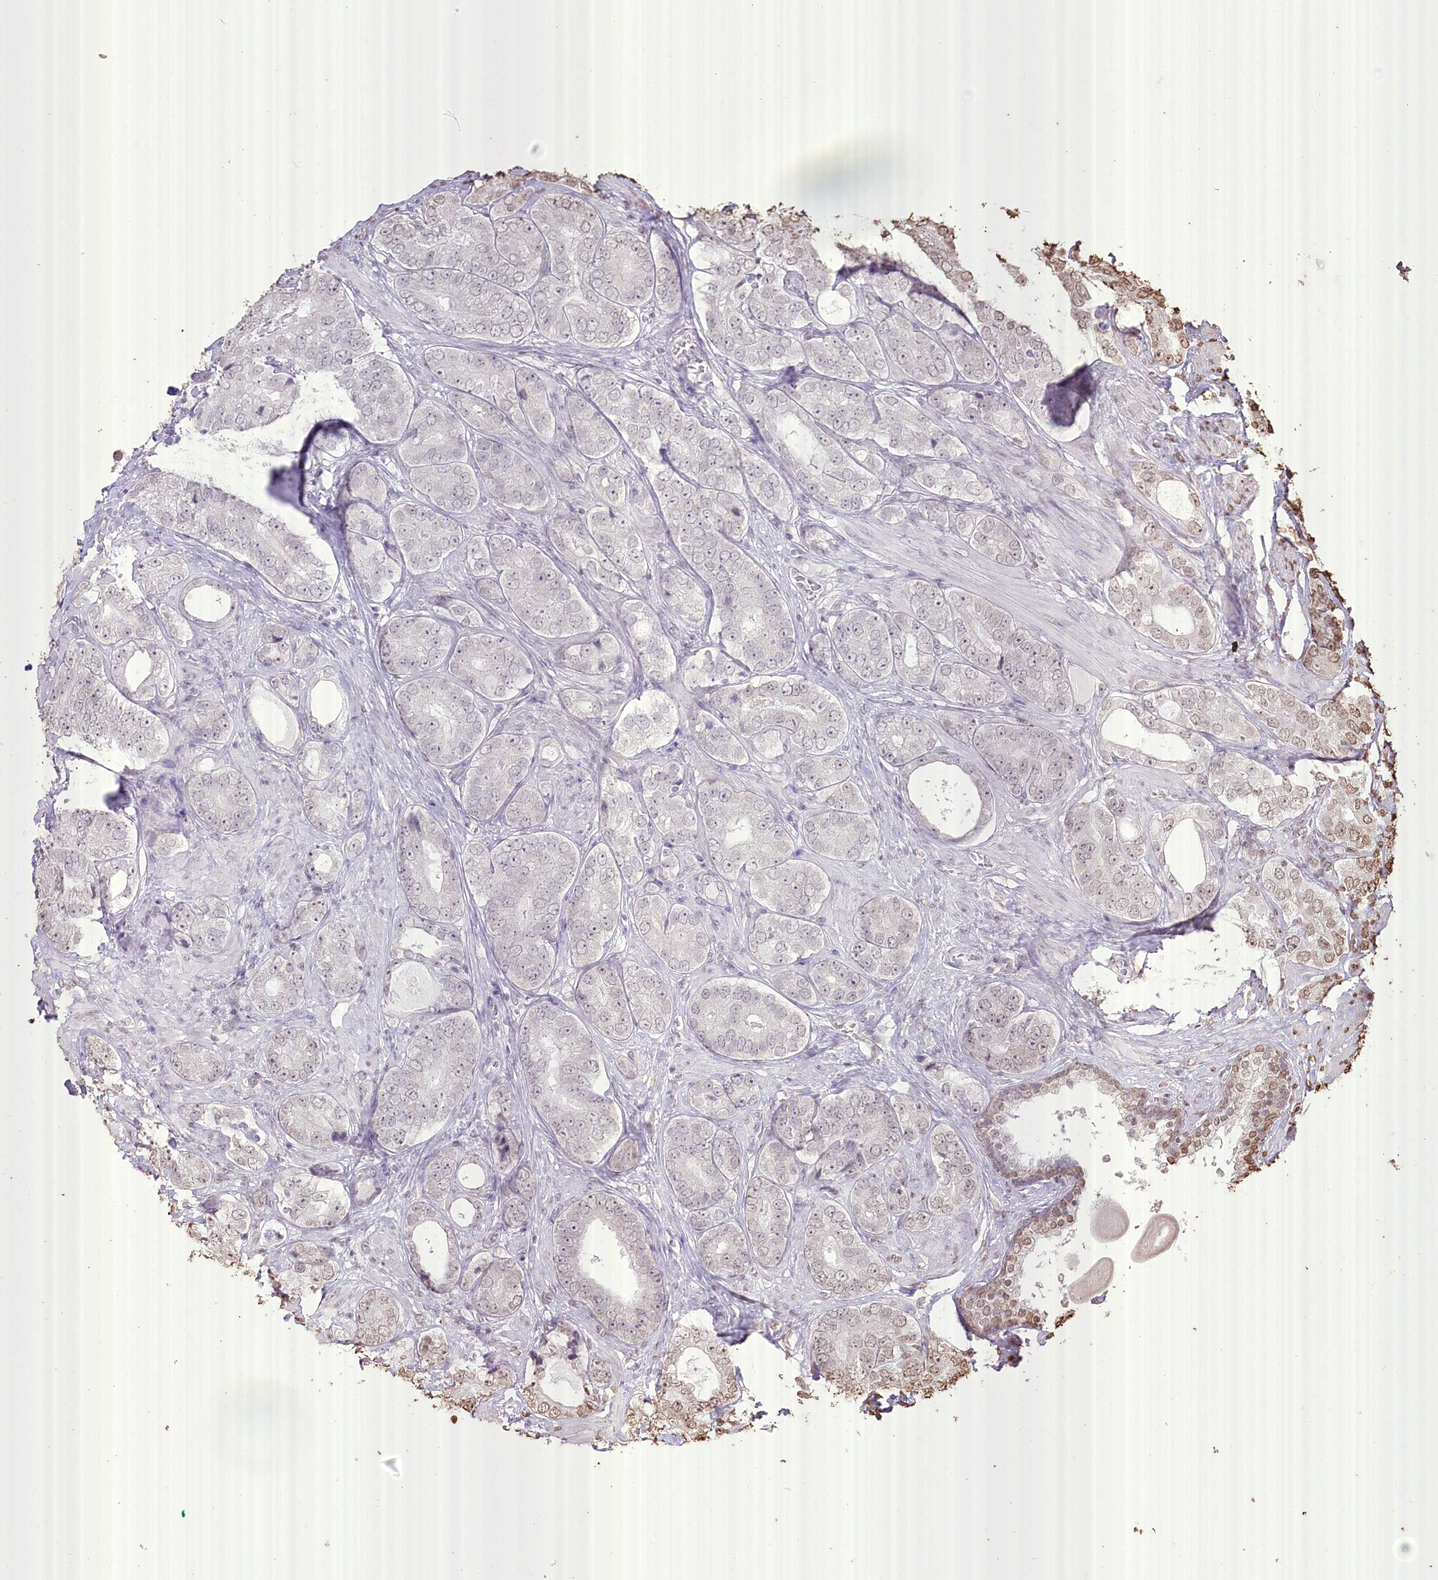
{"staining": {"intensity": "negative", "quantity": "none", "location": "none"}, "tissue": "prostate cancer", "cell_type": "Tumor cells", "image_type": "cancer", "snomed": [{"axis": "morphology", "description": "Adenocarcinoma, High grade"}, {"axis": "topography", "description": "Prostate"}], "caption": "The micrograph displays no significant expression in tumor cells of prostate cancer (adenocarcinoma (high-grade)). (DAB immunohistochemistry, high magnification).", "gene": "SLC39A10", "patient": {"sex": "male", "age": 56}}